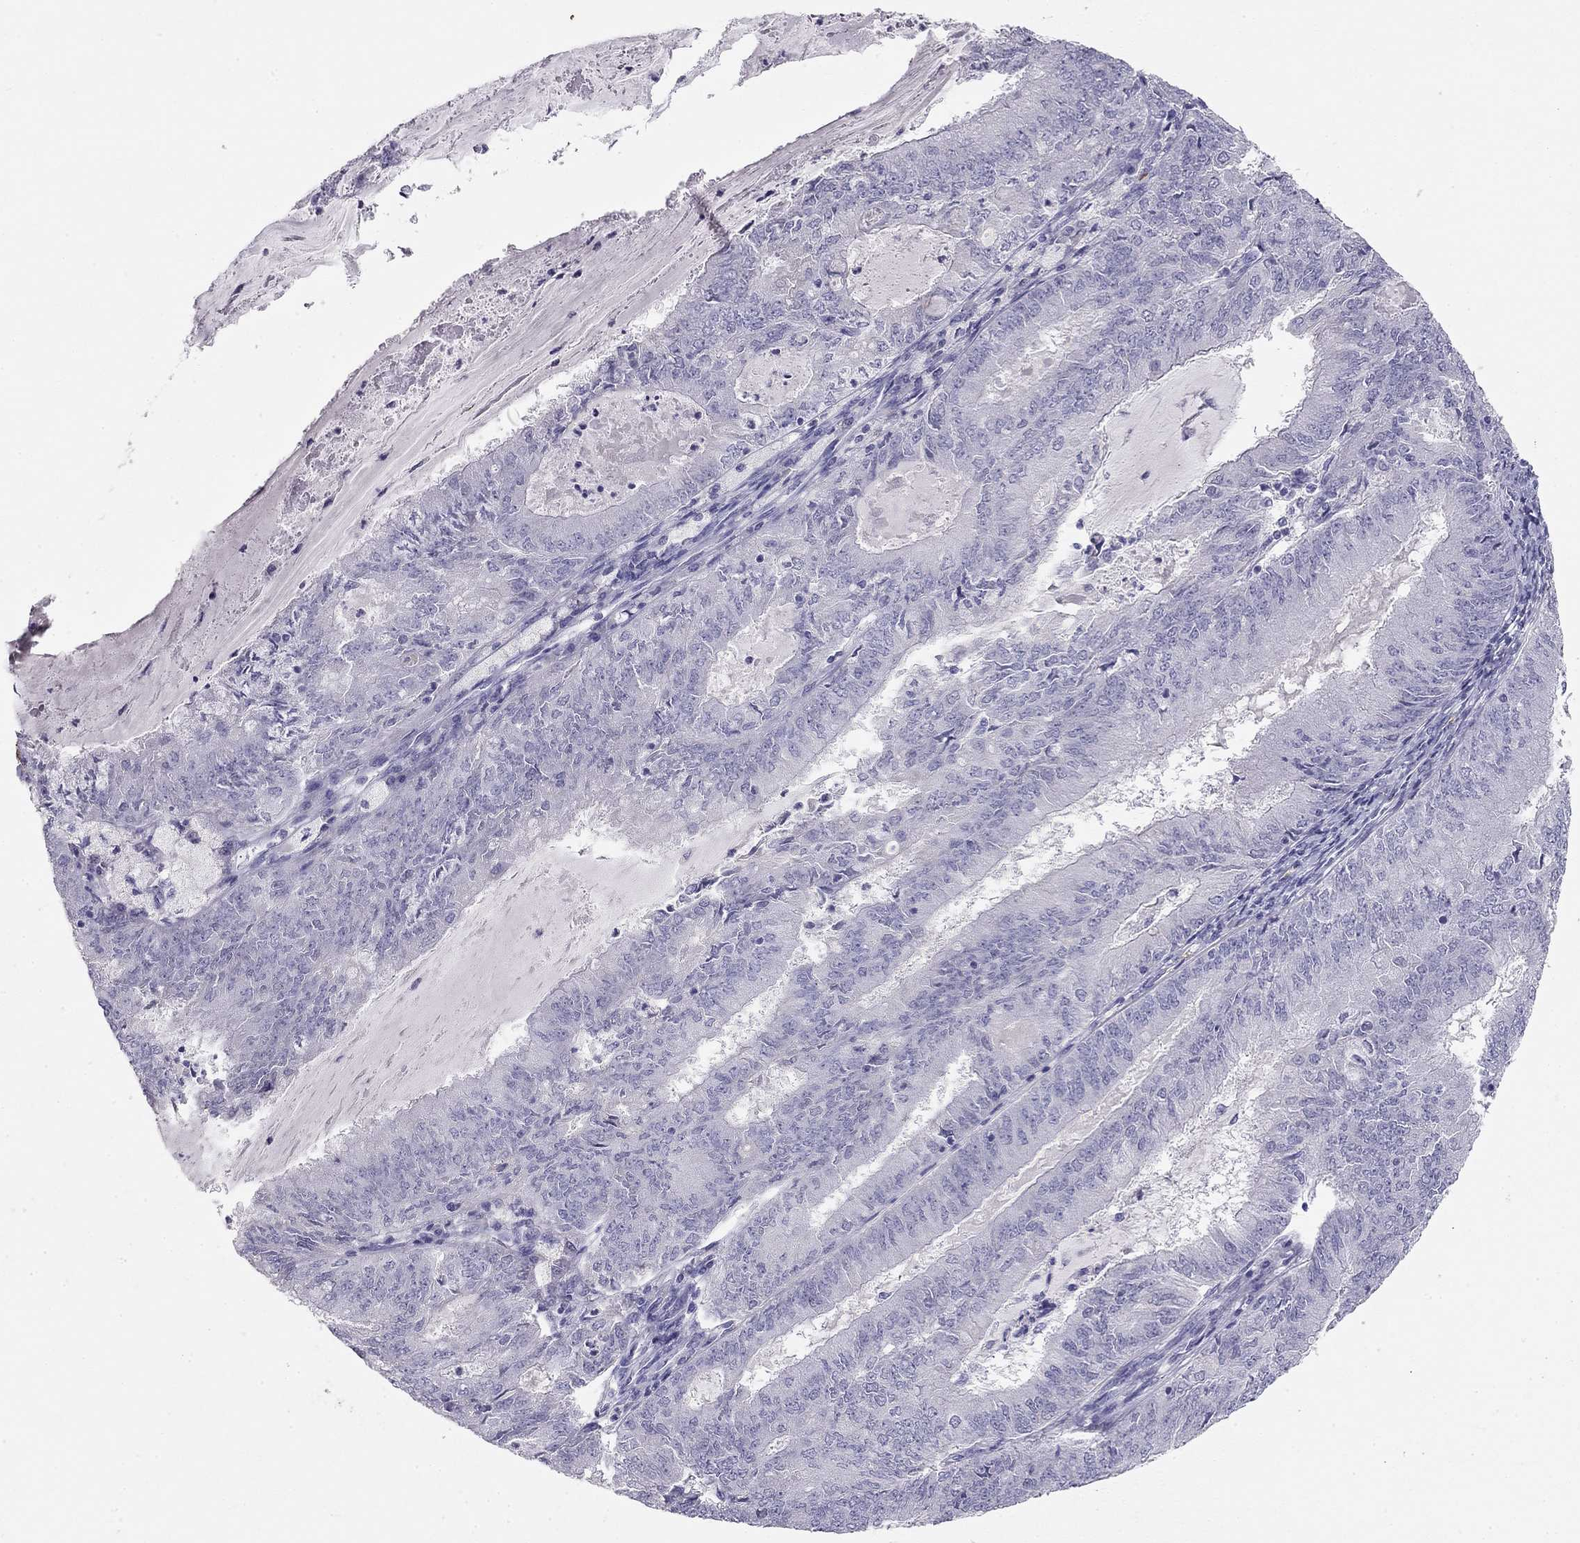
{"staining": {"intensity": "negative", "quantity": "none", "location": "none"}, "tissue": "endometrial cancer", "cell_type": "Tumor cells", "image_type": "cancer", "snomed": [{"axis": "morphology", "description": "Adenocarcinoma, NOS"}, {"axis": "topography", "description": "Endometrium"}], "caption": "This is an IHC micrograph of human endometrial adenocarcinoma. There is no positivity in tumor cells.", "gene": "RHD", "patient": {"sex": "female", "age": 57}}